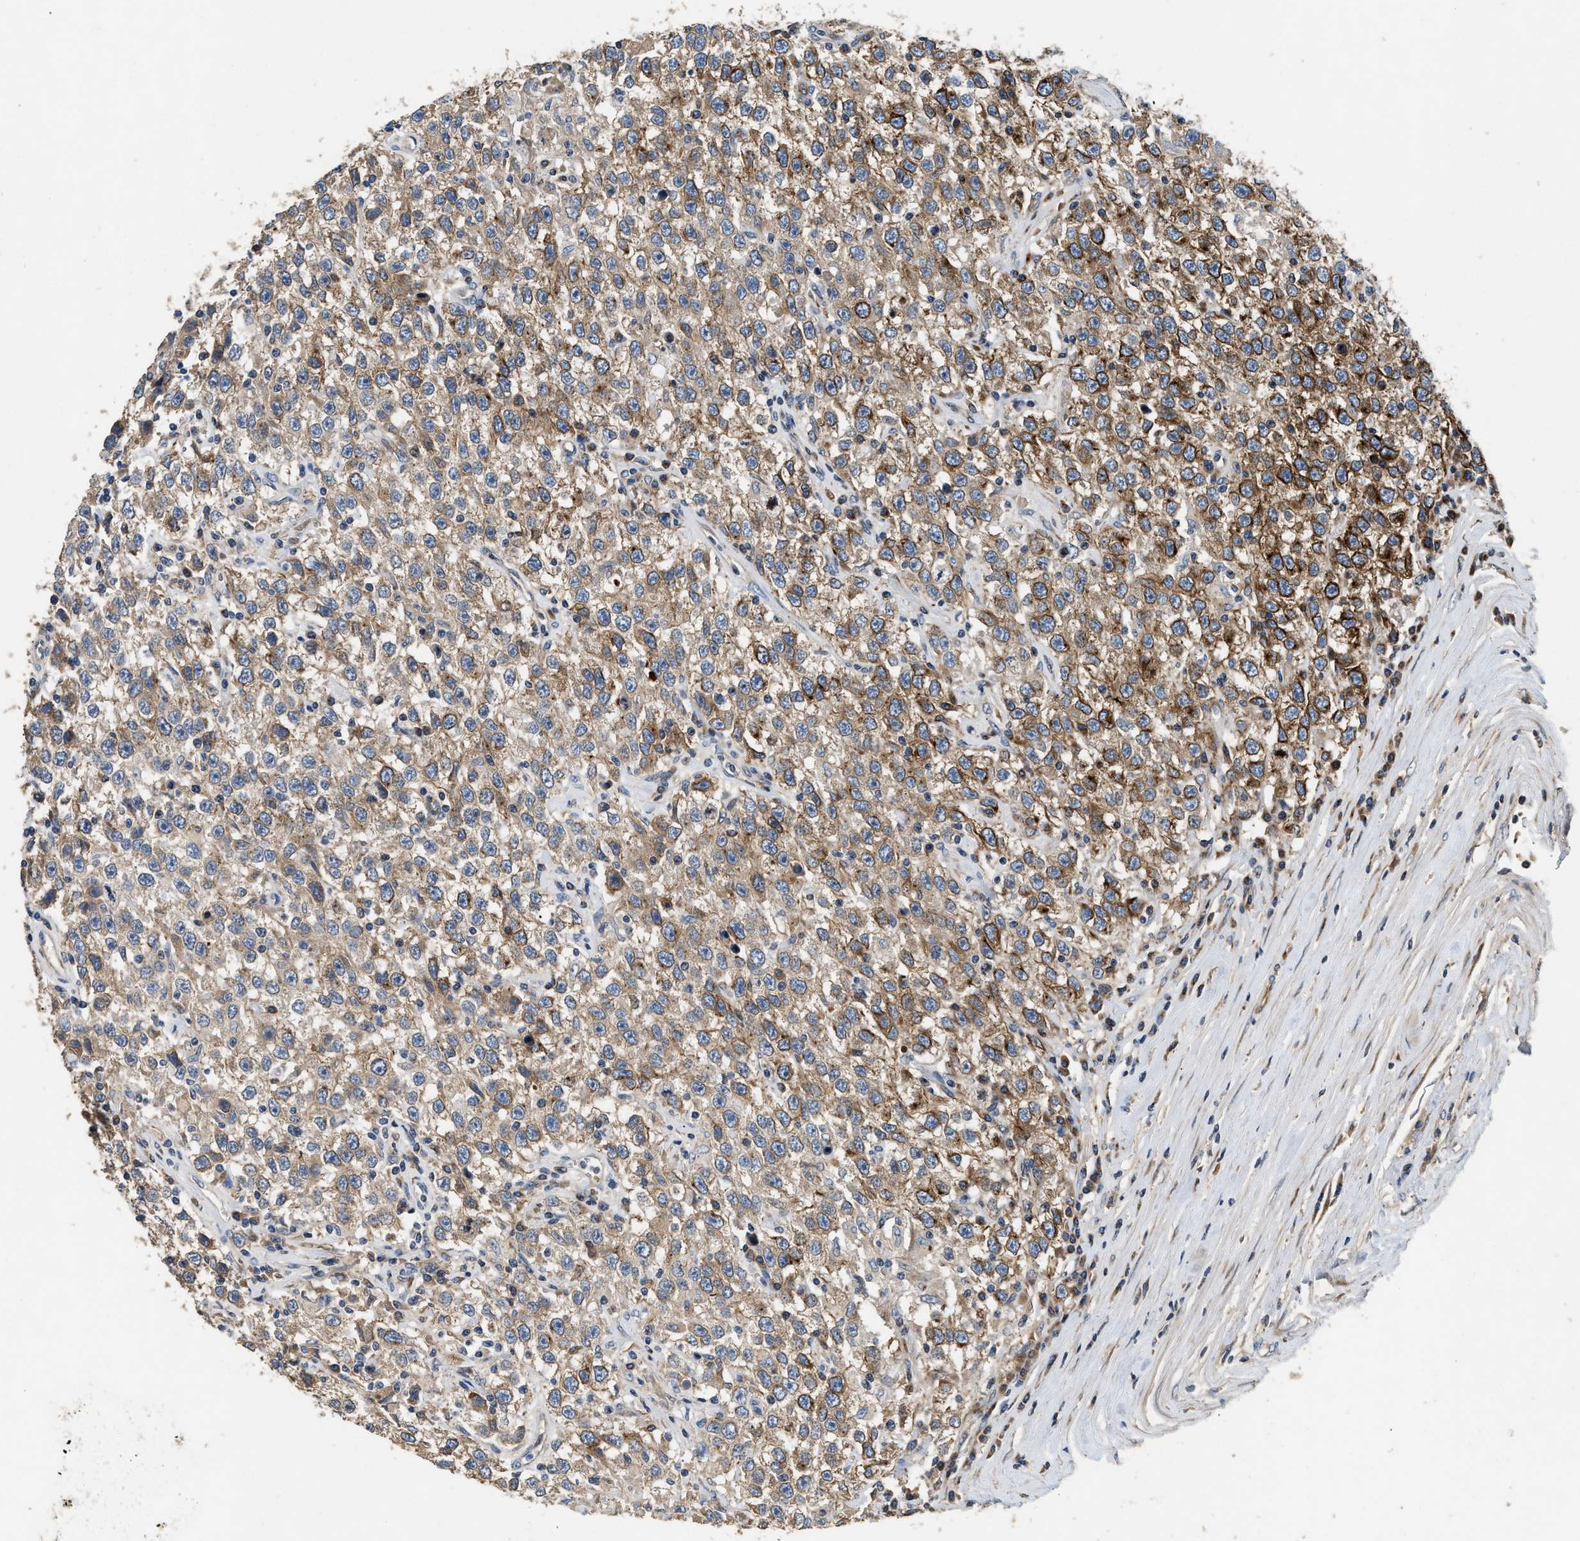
{"staining": {"intensity": "moderate", "quantity": ">75%", "location": "cytoplasmic/membranous"}, "tissue": "testis cancer", "cell_type": "Tumor cells", "image_type": "cancer", "snomed": [{"axis": "morphology", "description": "Seminoma, NOS"}, {"axis": "topography", "description": "Testis"}], "caption": "An image of human testis cancer (seminoma) stained for a protein demonstrates moderate cytoplasmic/membranous brown staining in tumor cells.", "gene": "IL17RC", "patient": {"sex": "male", "age": 41}}